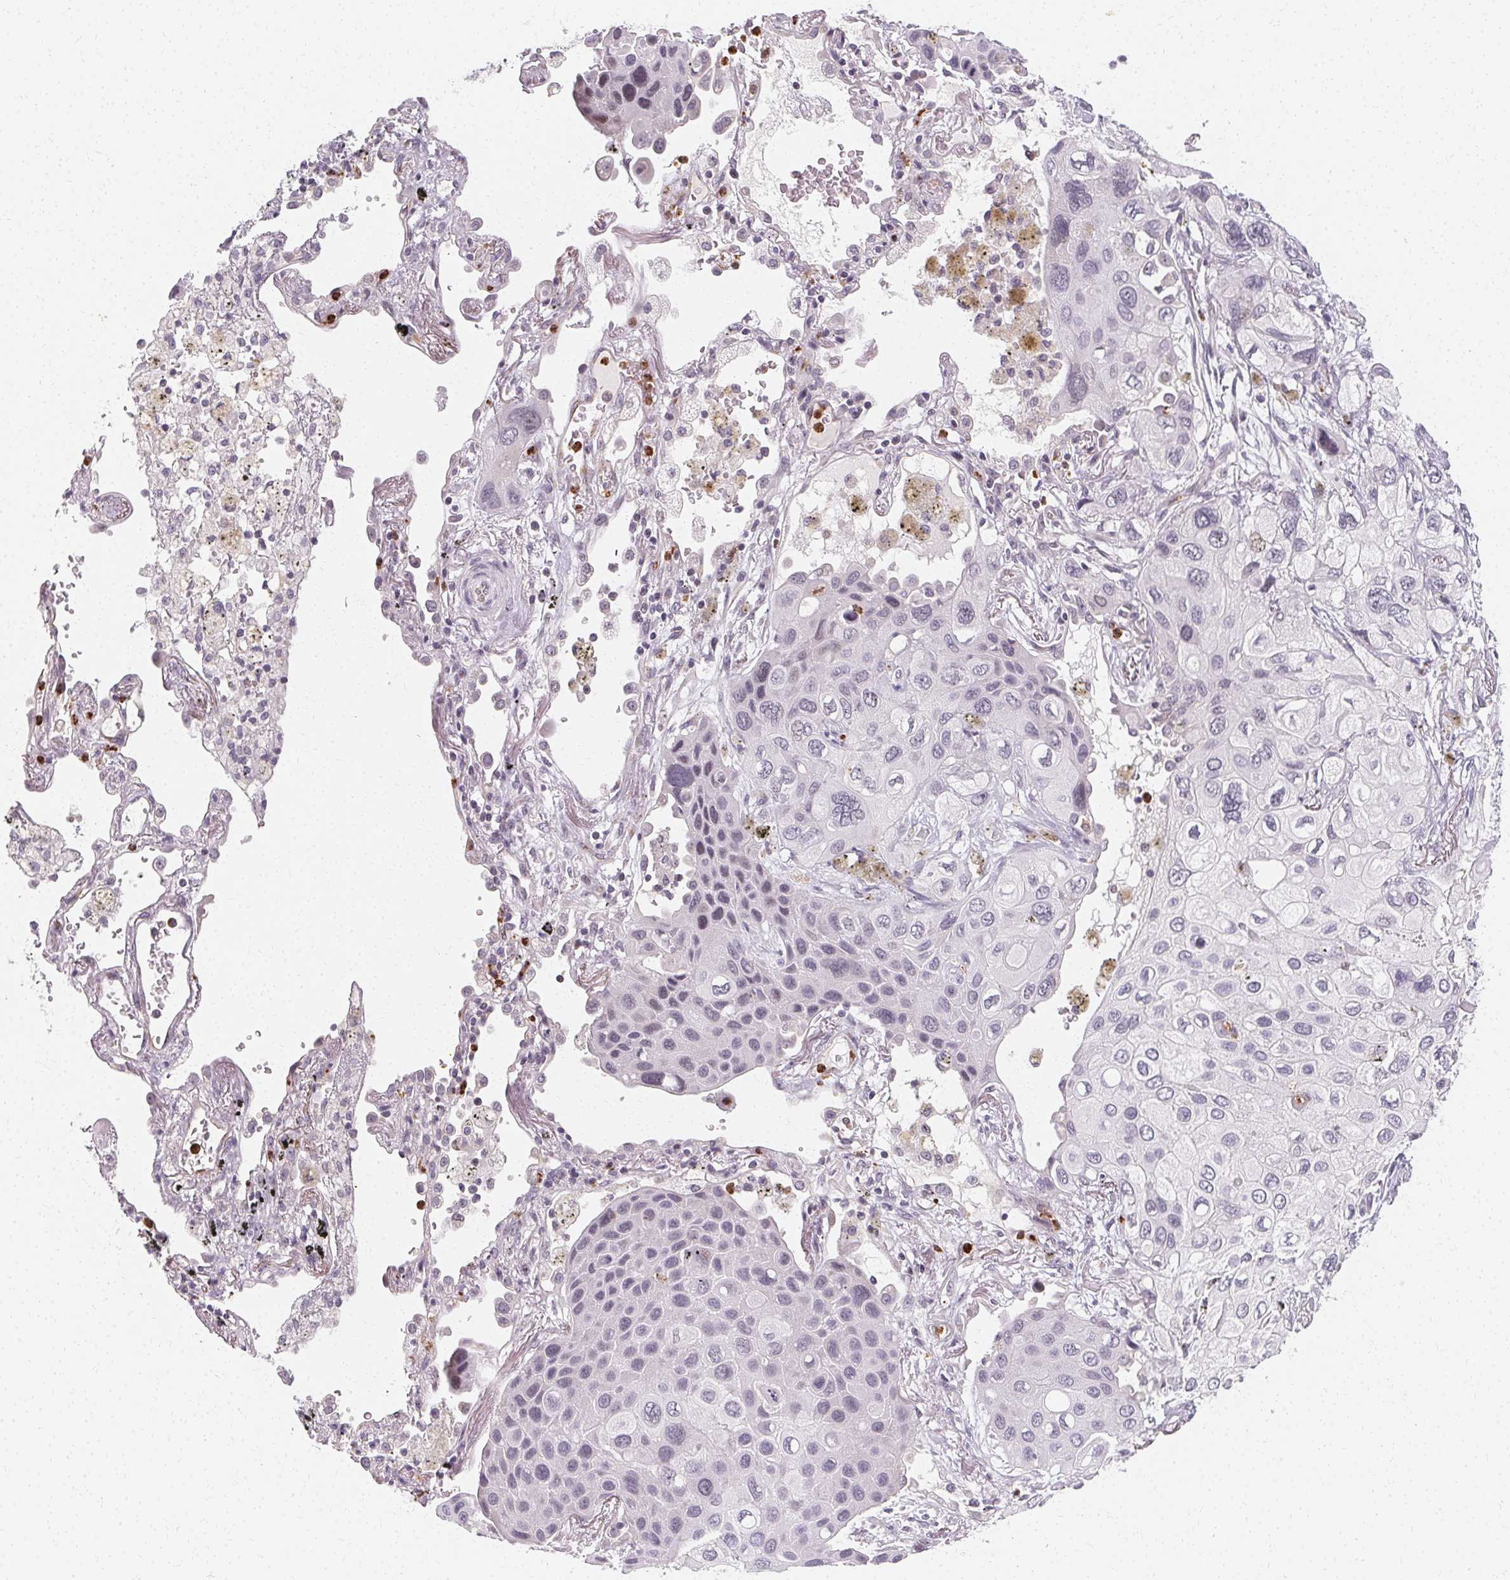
{"staining": {"intensity": "negative", "quantity": "none", "location": "none"}, "tissue": "lung cancer", "cell_type": "Tumor cells", "image_type": "cancer", "snomed": [{"axis": "morphology", "description": "Squamous cell carcinoma, NOS"}, {"axis": "morphology", "description": "Squamous cell carcinoma, metastatic, NOS"}, {"axis": "topography", "description": "Lung"}], "caption": "Immunohistochemistry (IHC) histopathology image of lung cancer stained for a protein (brown), which exhibits no positivity in tumor cells.", "gene": "CLCNKB", "patient": {"sex": "male", "age": 59}}